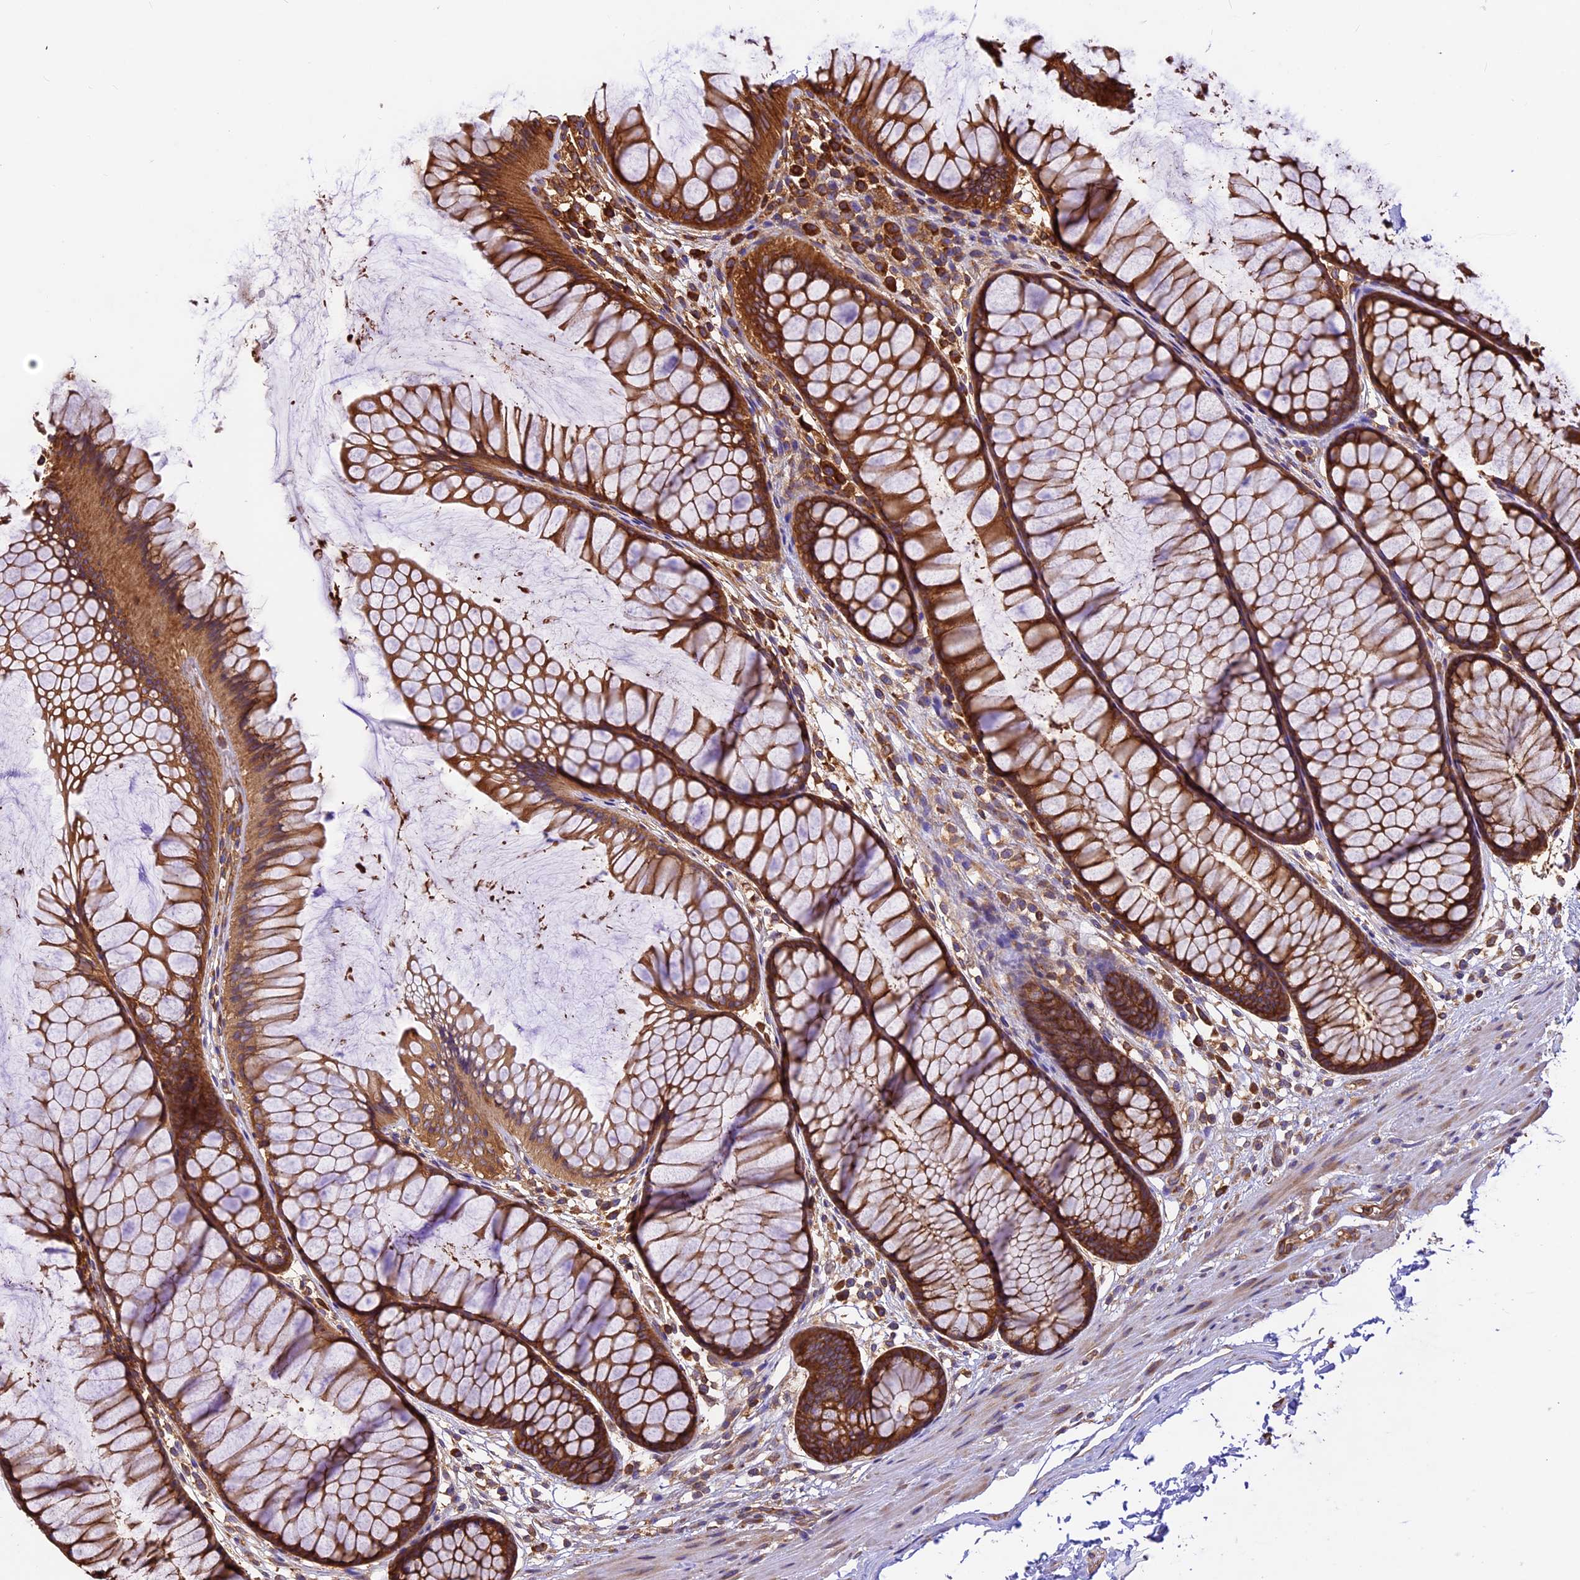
{"staining": {"intensity": "strong", "quantity": ">75%", "location": "cytoplasmic/membranous"}, "tissue": "colon", "cell_type": "Endothelial cells", "image_type": "normal", "snomed": [{"axis": "morphology", "description": "Normal tissue, NOS"}, {"axis": "topography", "description": "Colon"}], "caption": "DAB immunohistochemical staining of unremarkable human colon reveals strong cytoplasmic/membranous protein positivity in approximately >75% of endothelial cells. The staining was performed using DAB, with brown indicating positive protein expression. Nuclei are stained blue with hematoxylin.", "gene": "KARS1", "patient": {"sex": "female", "age": 82}}